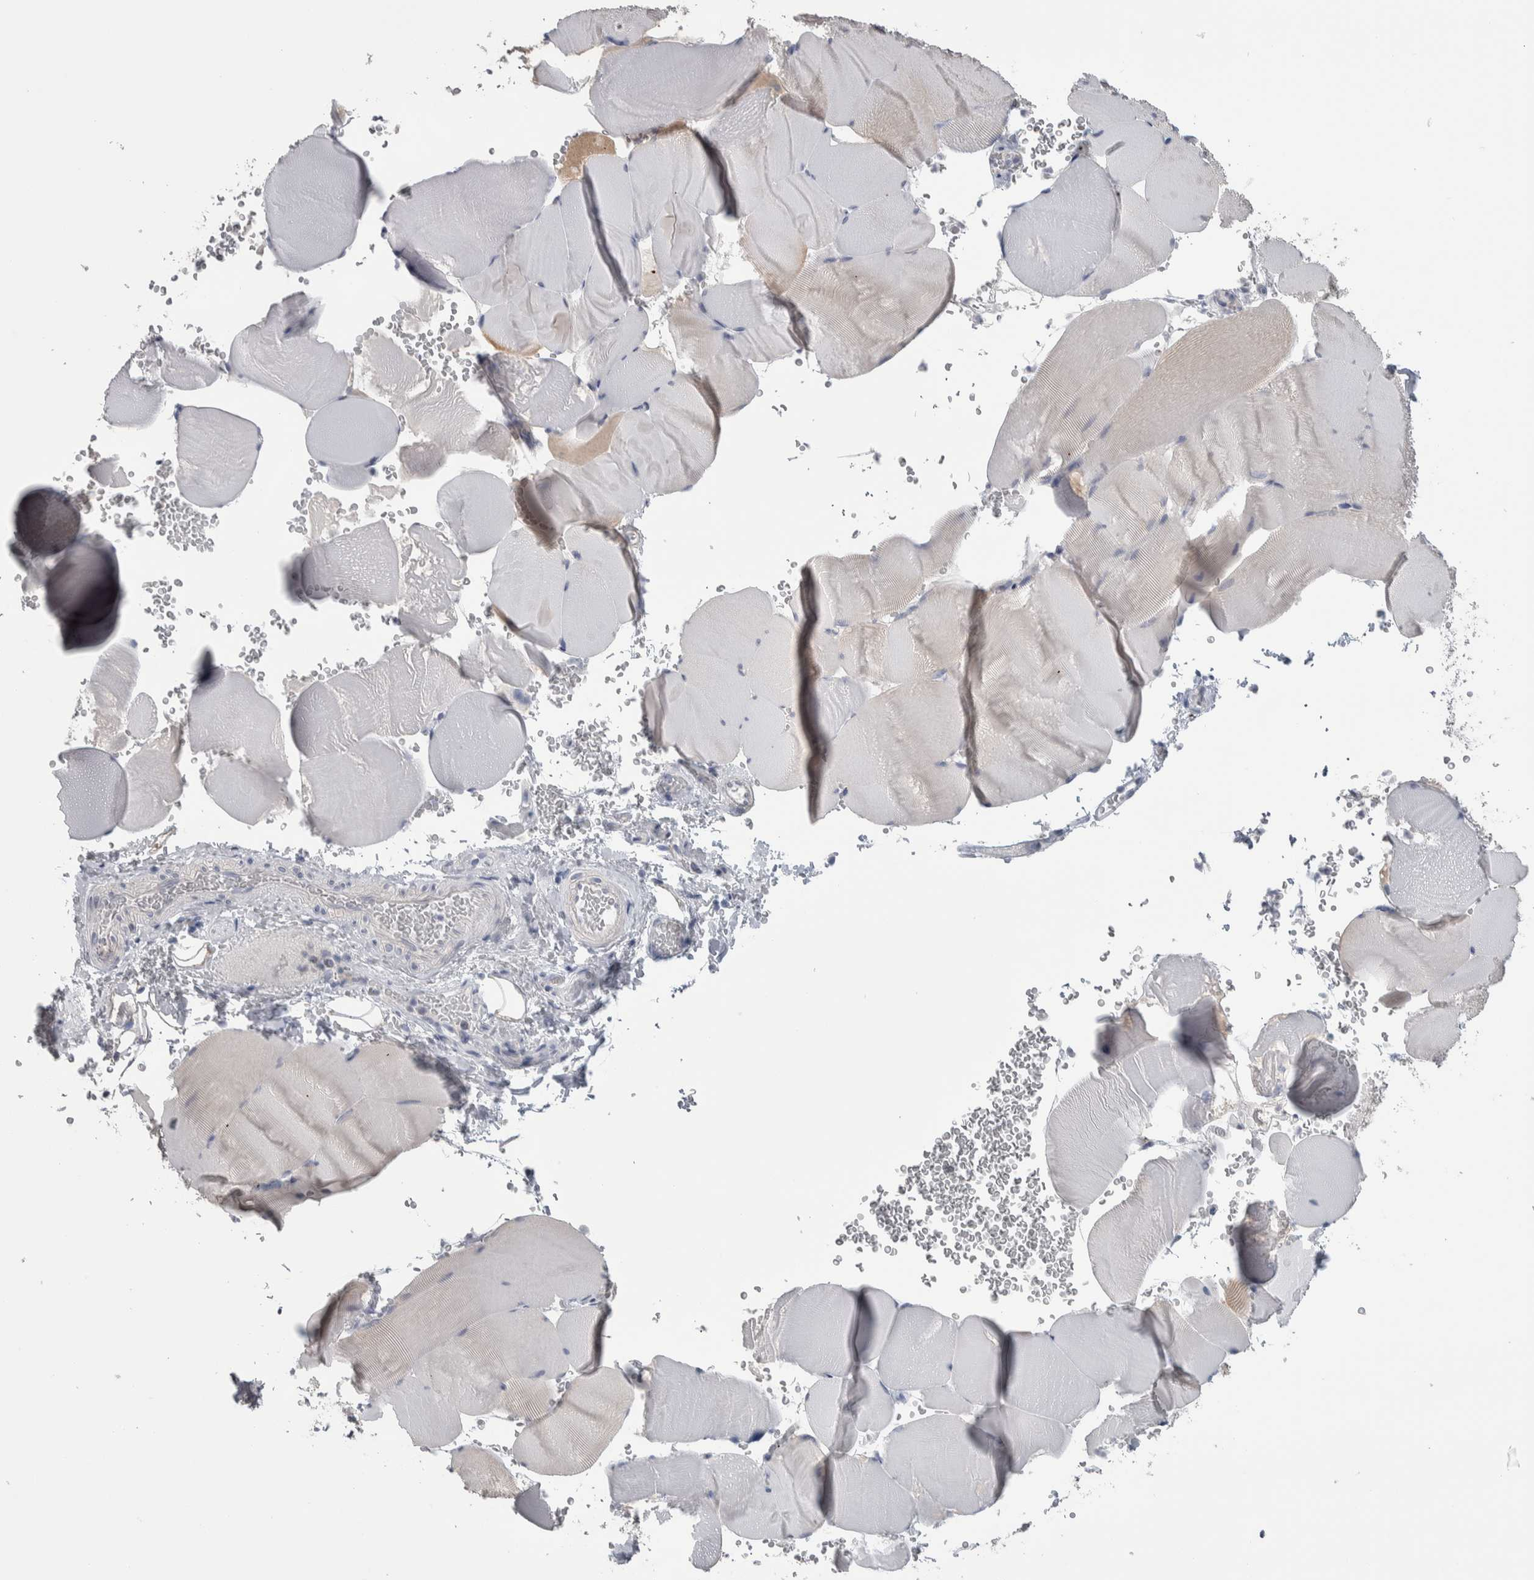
{"staining": {"intensity": "negative", "quantity": "none", "location": "none"}, "tissue": "skeletal muscle", "cell_type": "Myocytes", "image_type": "normal", "snomed": [{"axis": "morphology", "description": "Normal tissue, NOS"}, {"axis": "topography", "description": "Skeletal muscle"}], "caption": "Immunohistochemistry (IHC) histopathology image of benign human skeletal muscle stained for a protein (brown), which shows no expression in myocytes.", "gene": "GPHN", "patient": {"sex": "male", "age": 62}}